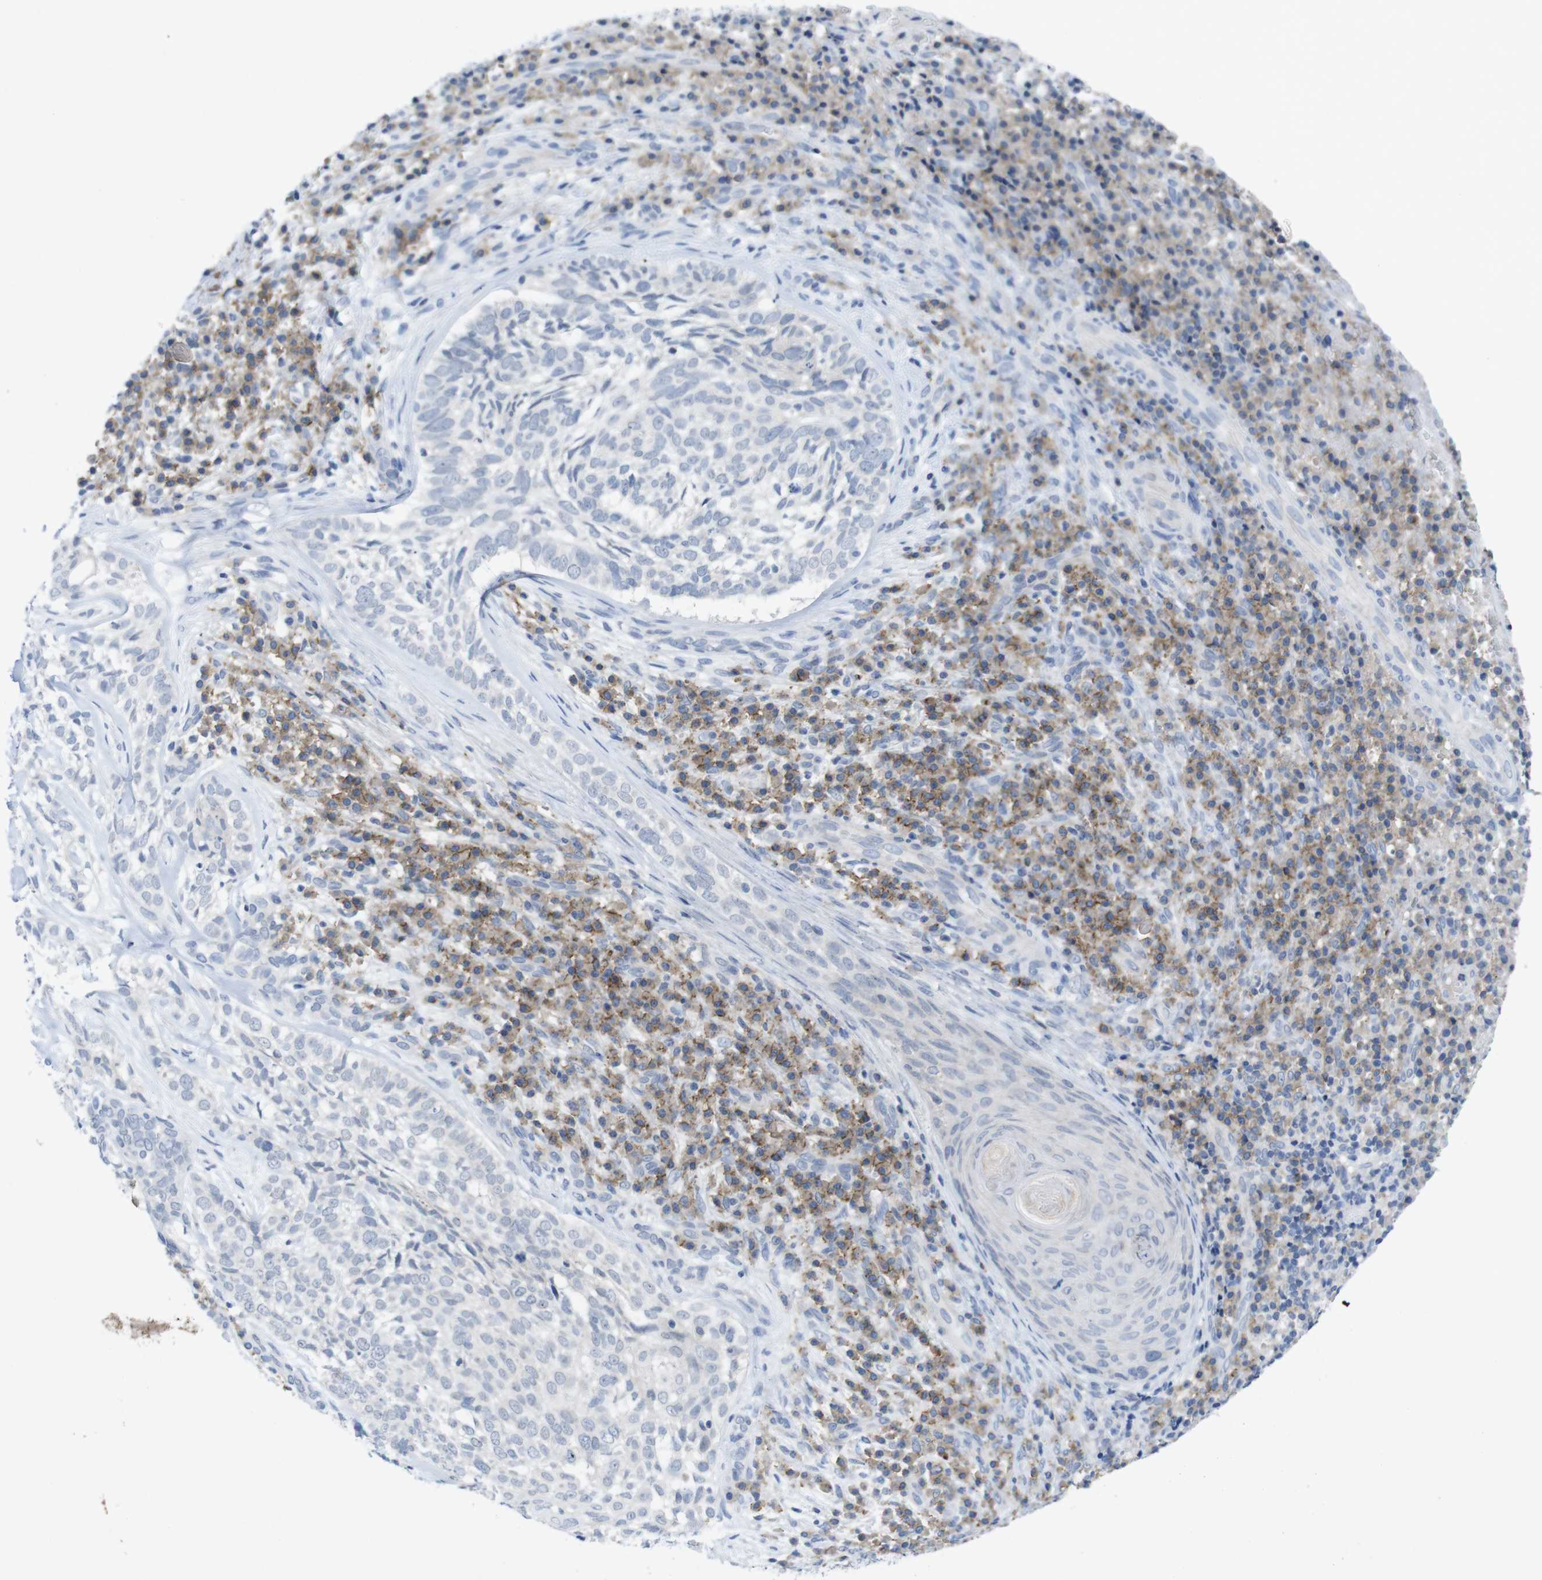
{"staining": {"intensity": "negative", "quantity": "none", "location": "none"}, "tissue": "skin cancer", "cell_type": "Tumor cells", "image_type": "cancer", "snomed": [{"axis": "morphology", "description": "Basal cell carcinoma"}, {"axis": "topography", "description": "Skin"}], "caption": "Skin basal cell carcinoma was stained to show a protein in brown. There is no significant expression in tumor cells.", "gene": "SLAMF7", "patient": {"sex": "male", "age": 72}}